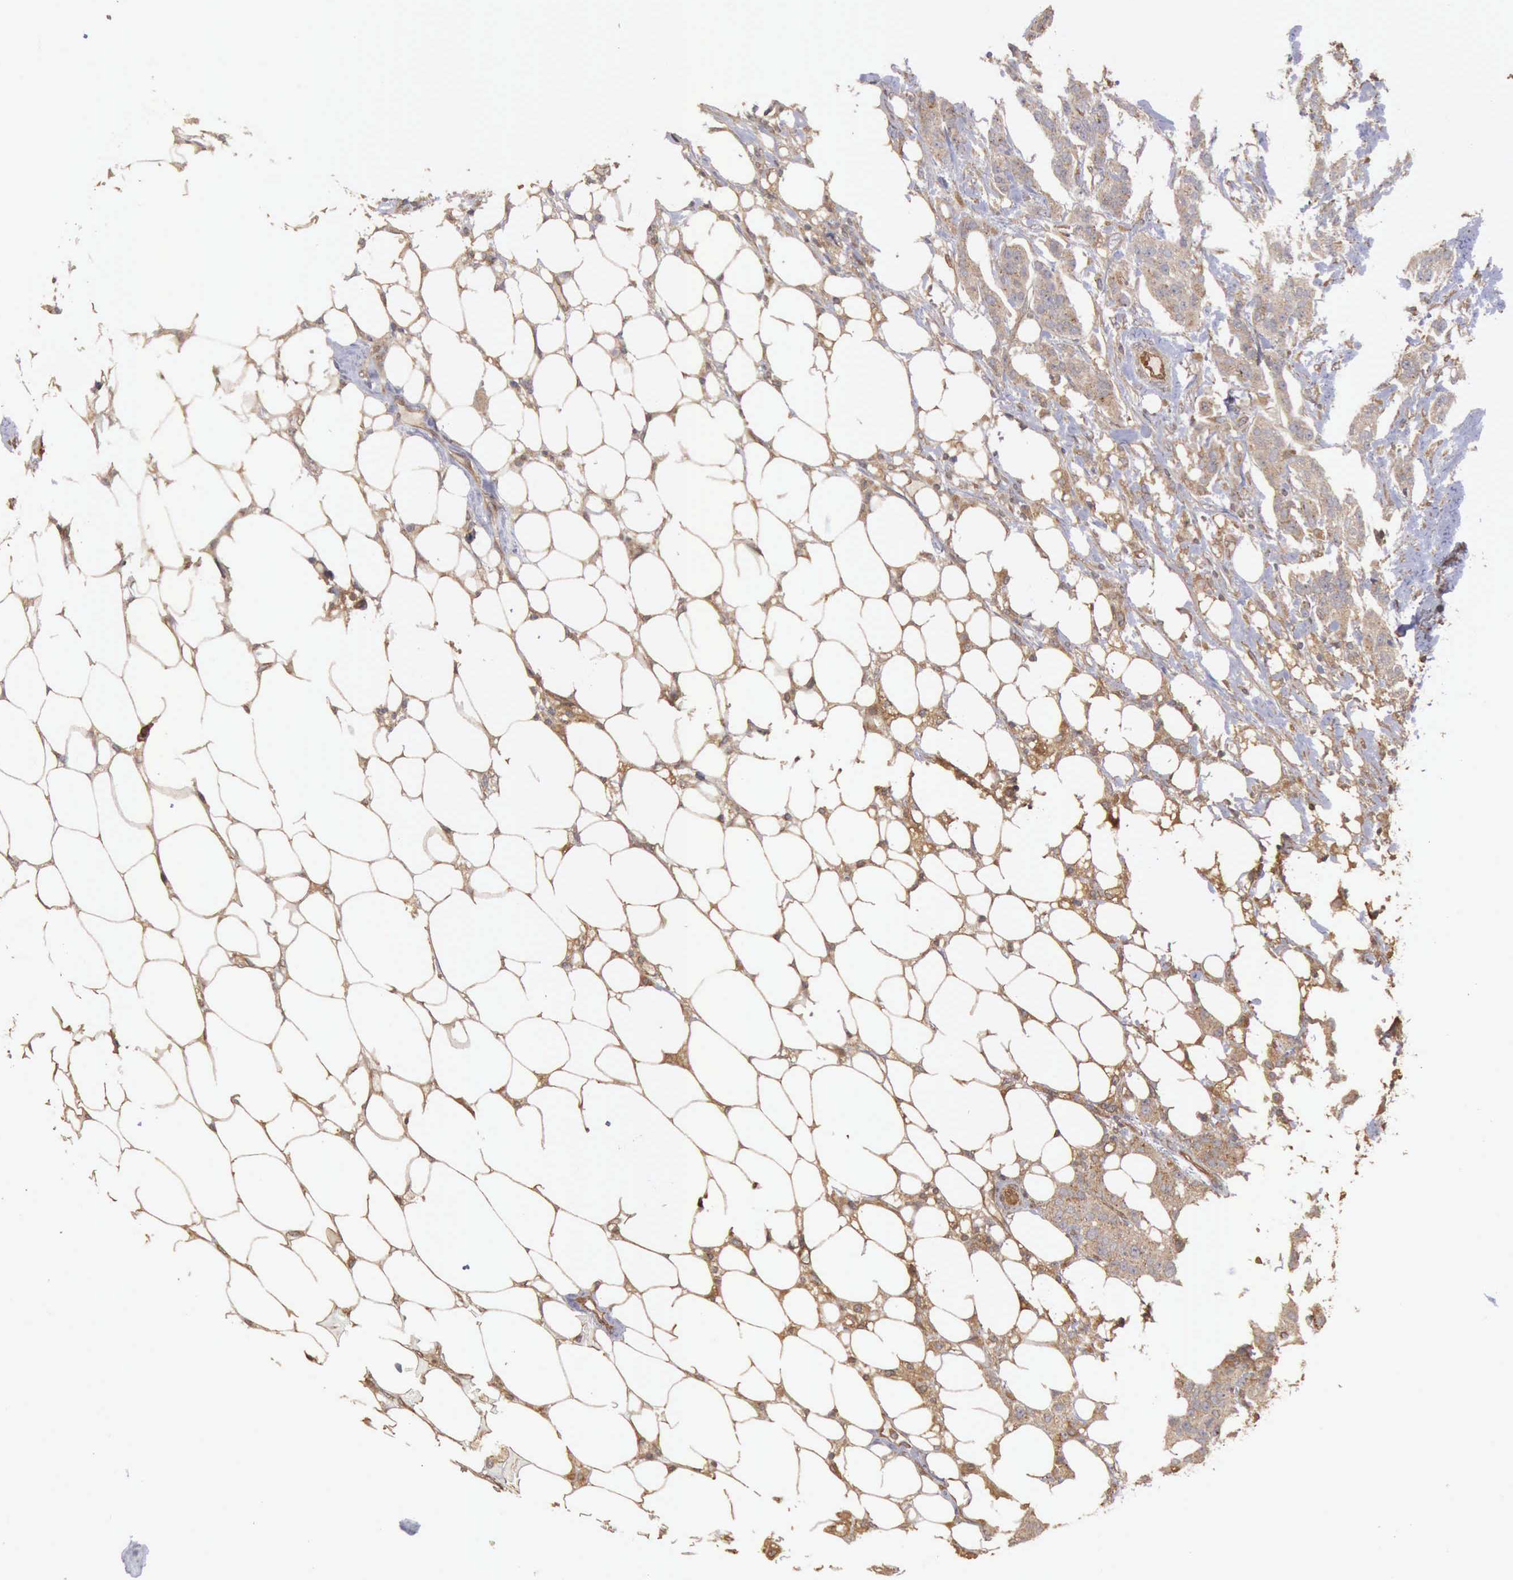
{"staining": {"intensity": "negative", "quantity": "none", "location": "none"}, "tissue": "breast cancer", "cell_type": "Tumor cells", "image_type": "cancer", "snomed": [{"axis": "morphology", "description": "Duct carcinoma"}, {"axis": "topography", "description": "Breast"}], "caption": "Protein analysis of breast invasive ductal carcinoma exhibits no significant staining in tumor cells. (DAB (3,3'-diaminobenzidine) immunohistochemistry (IHC), high magnification).", "gene": "BMX", "patient": {"sex": "female", "age": 40}}